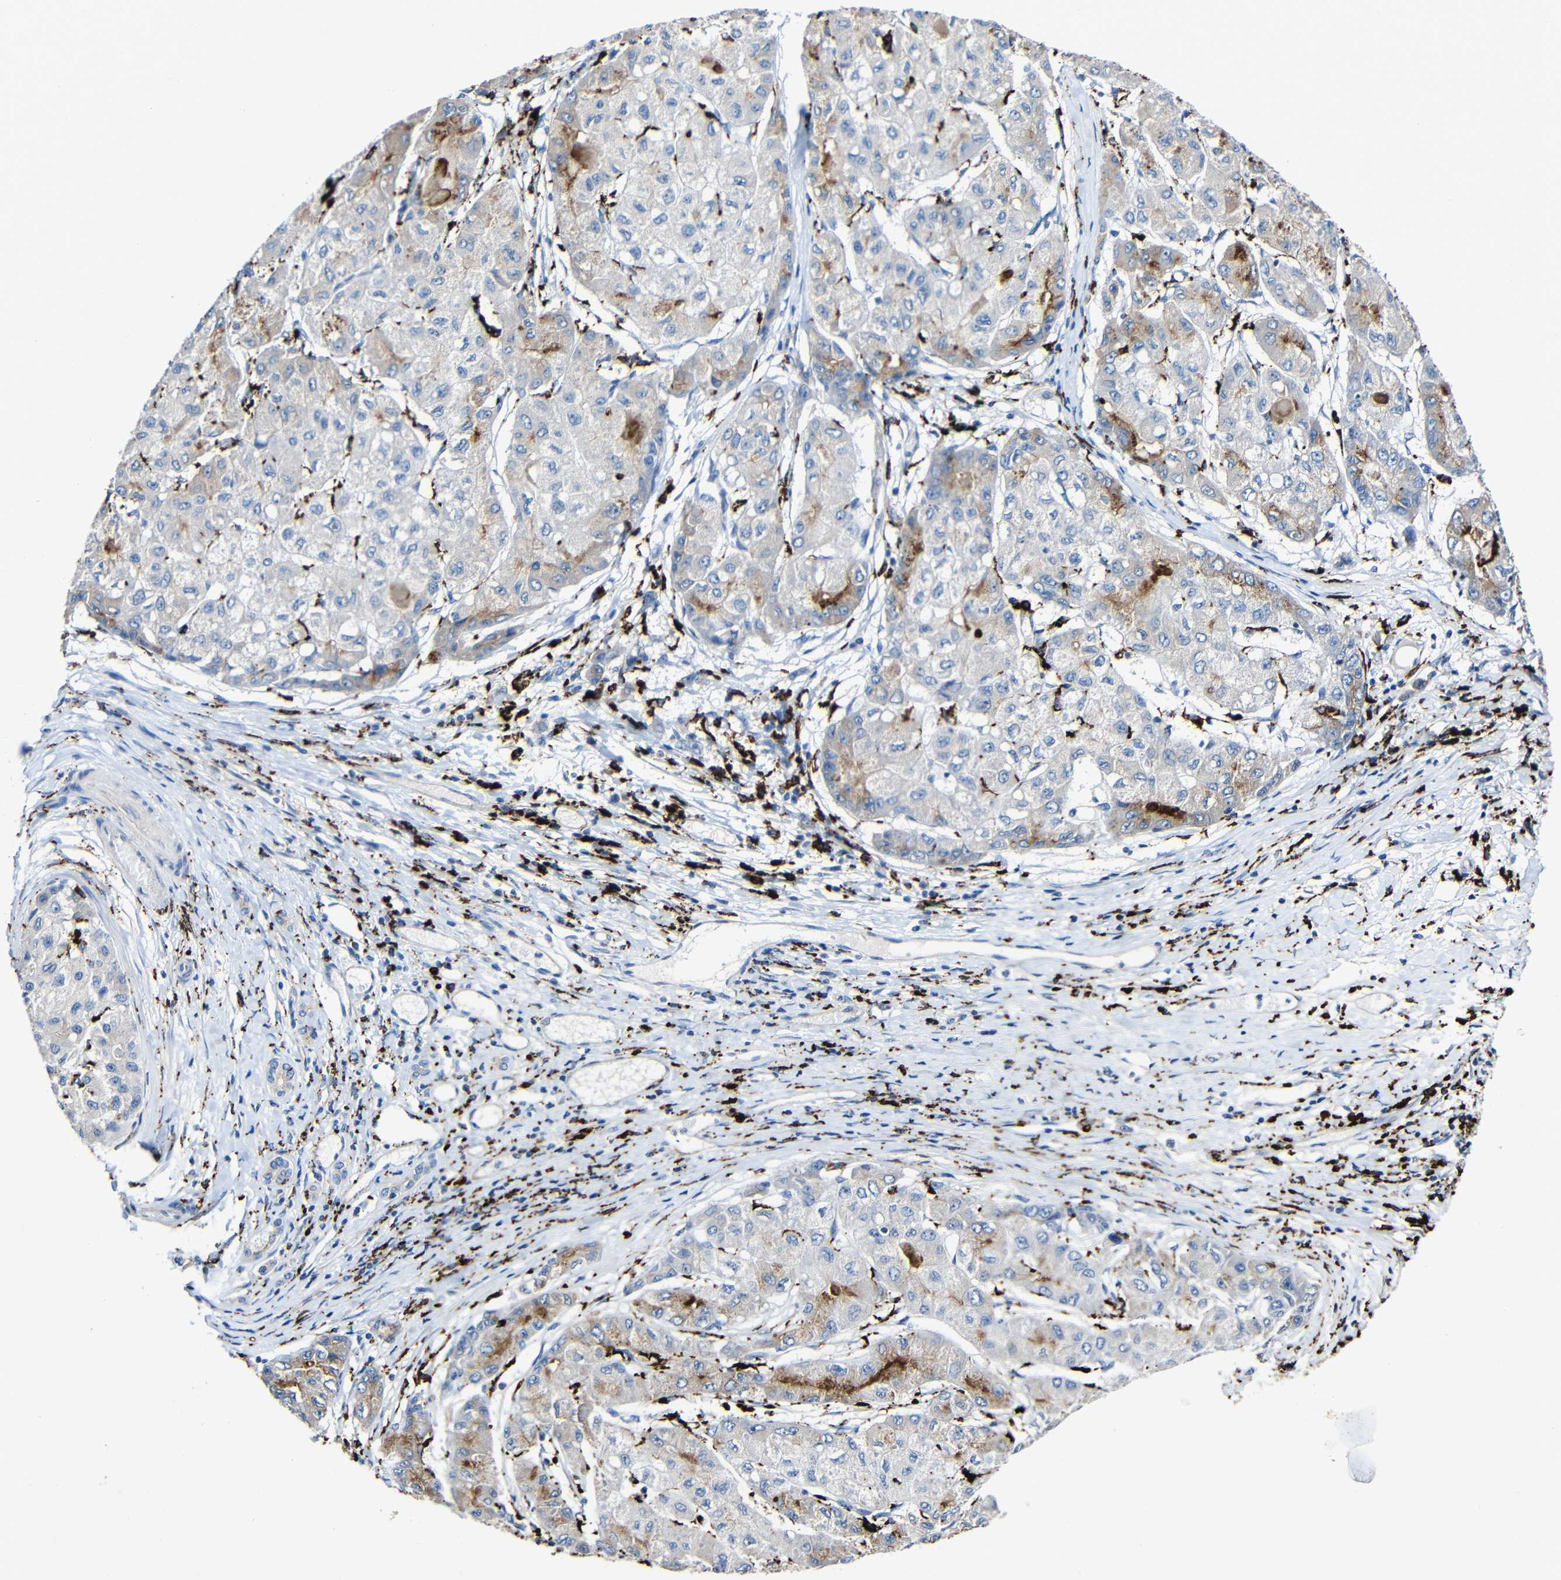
{"staining": {"intensity": "moderate", "quantity": "<25%", "location": "cytoplasmic/membranous"}, "tissue": "liver cancer", "cell_type": "Tumor cells", "image_type": "cancer", "snomed": [{"axis": "morphology", "description": "Carcinoma, Hepatocellular, NOS"}, {"axis": "topography", "description": "Liver"}], "caption": "Protein expression analysis of human liver cancer (hepatocellular carcinoma) reveals moderate cytoplasmic/membranous expression in approximately <25% of tumor cells.", "gene": "HLA-DMA", "patient": {"sex": "male", "age": 80}}